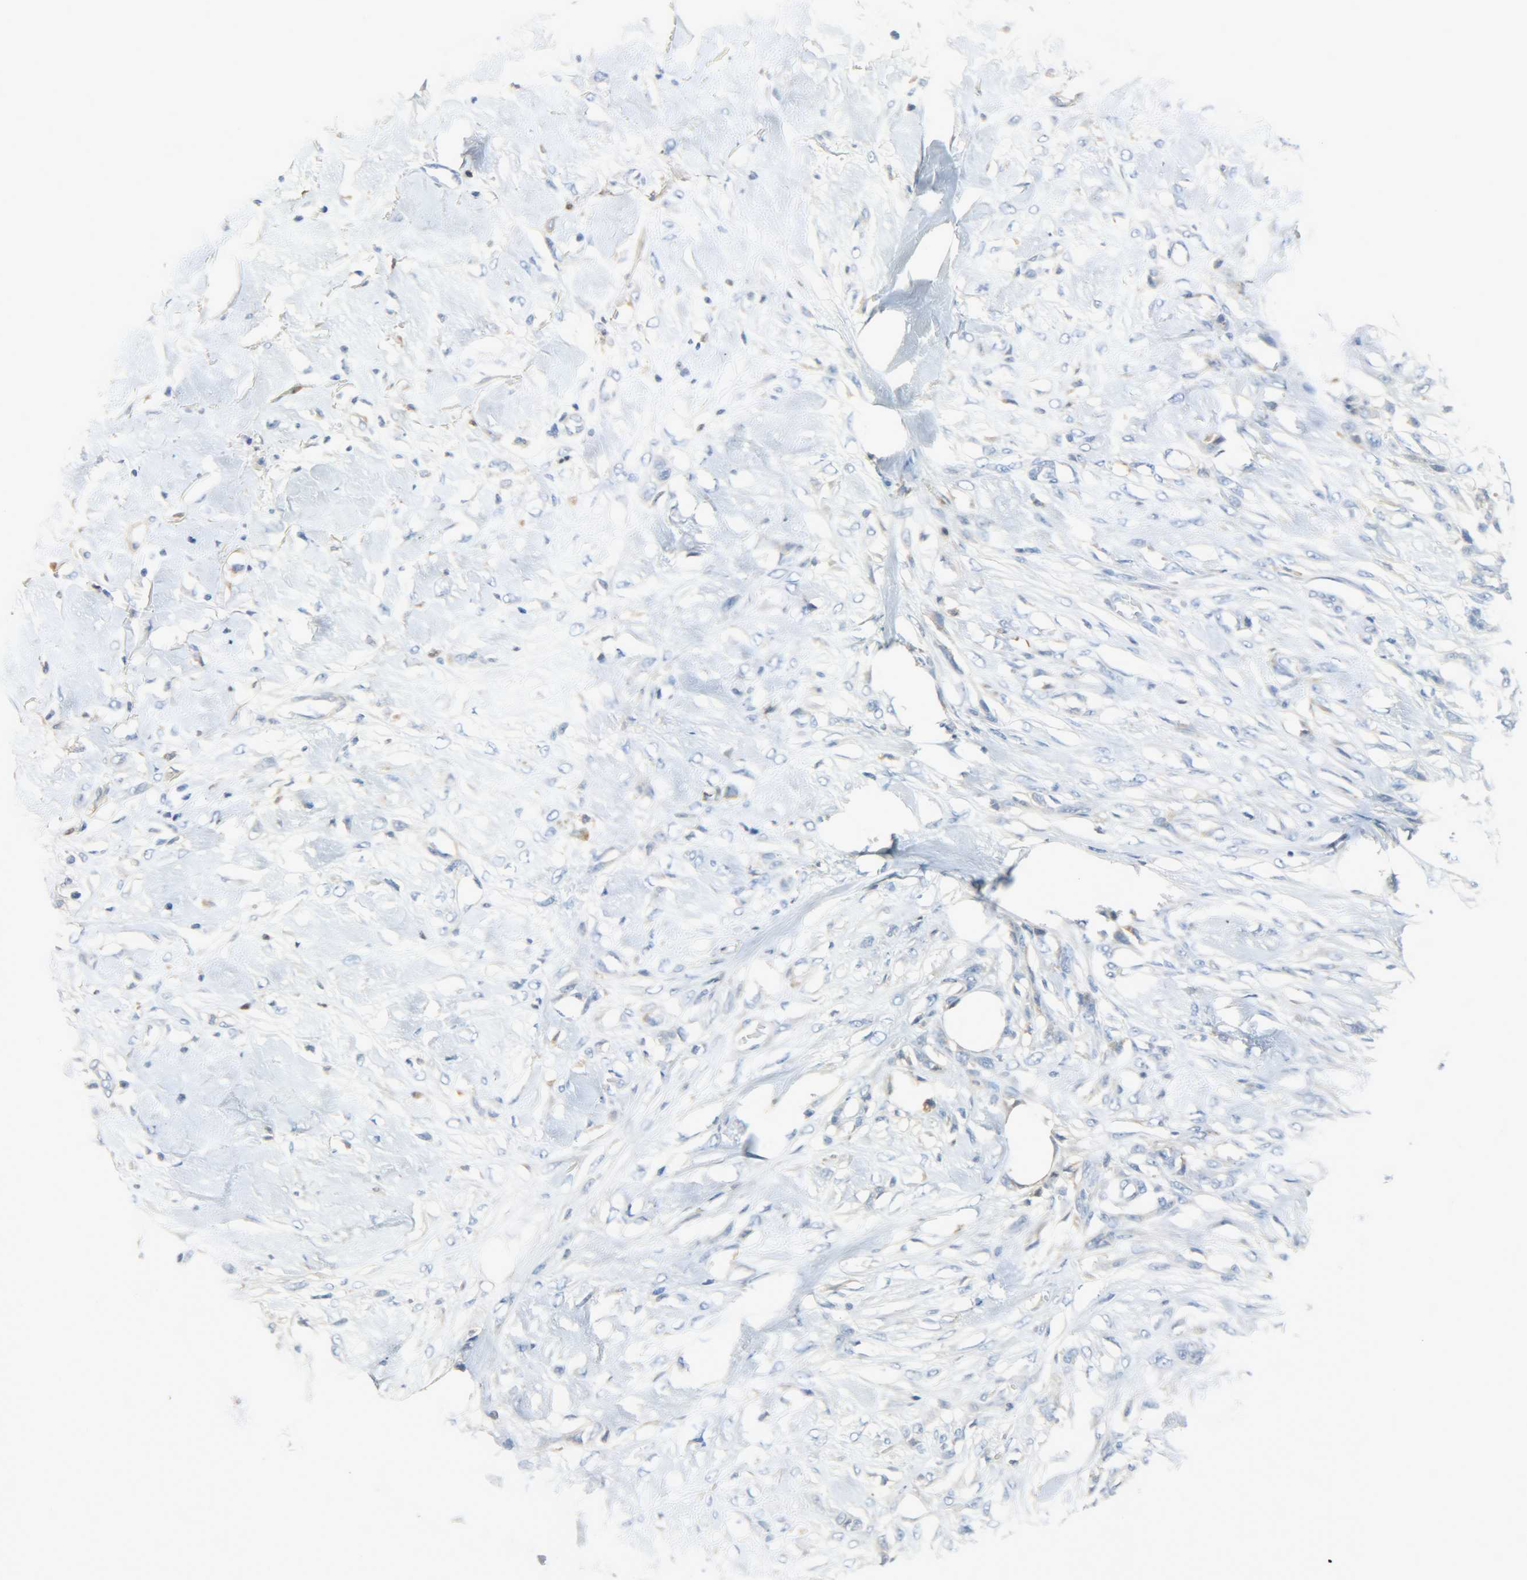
{"staining": {"intensity": "negative", "quantity": "none", "location": "none"}, "tissue": "skin cancer", "cell_type": "Tumor cells", "image_type": "cancer", "snomed": [{"axis": "morphology", "description": "Normal tissue, NOS"}, {"axis": "morphology", "description": "Squamous cell carcinoma, NOS"}, {"axis": "topography", "description": "Skin"}], "caption": "High power microscopy image of an immunohistochemistry photomicrograph of skin cancer, revealing no significant staining in tumor cells.", "gene": "CRP", "patient": {"sex": "female", "age": 59}}